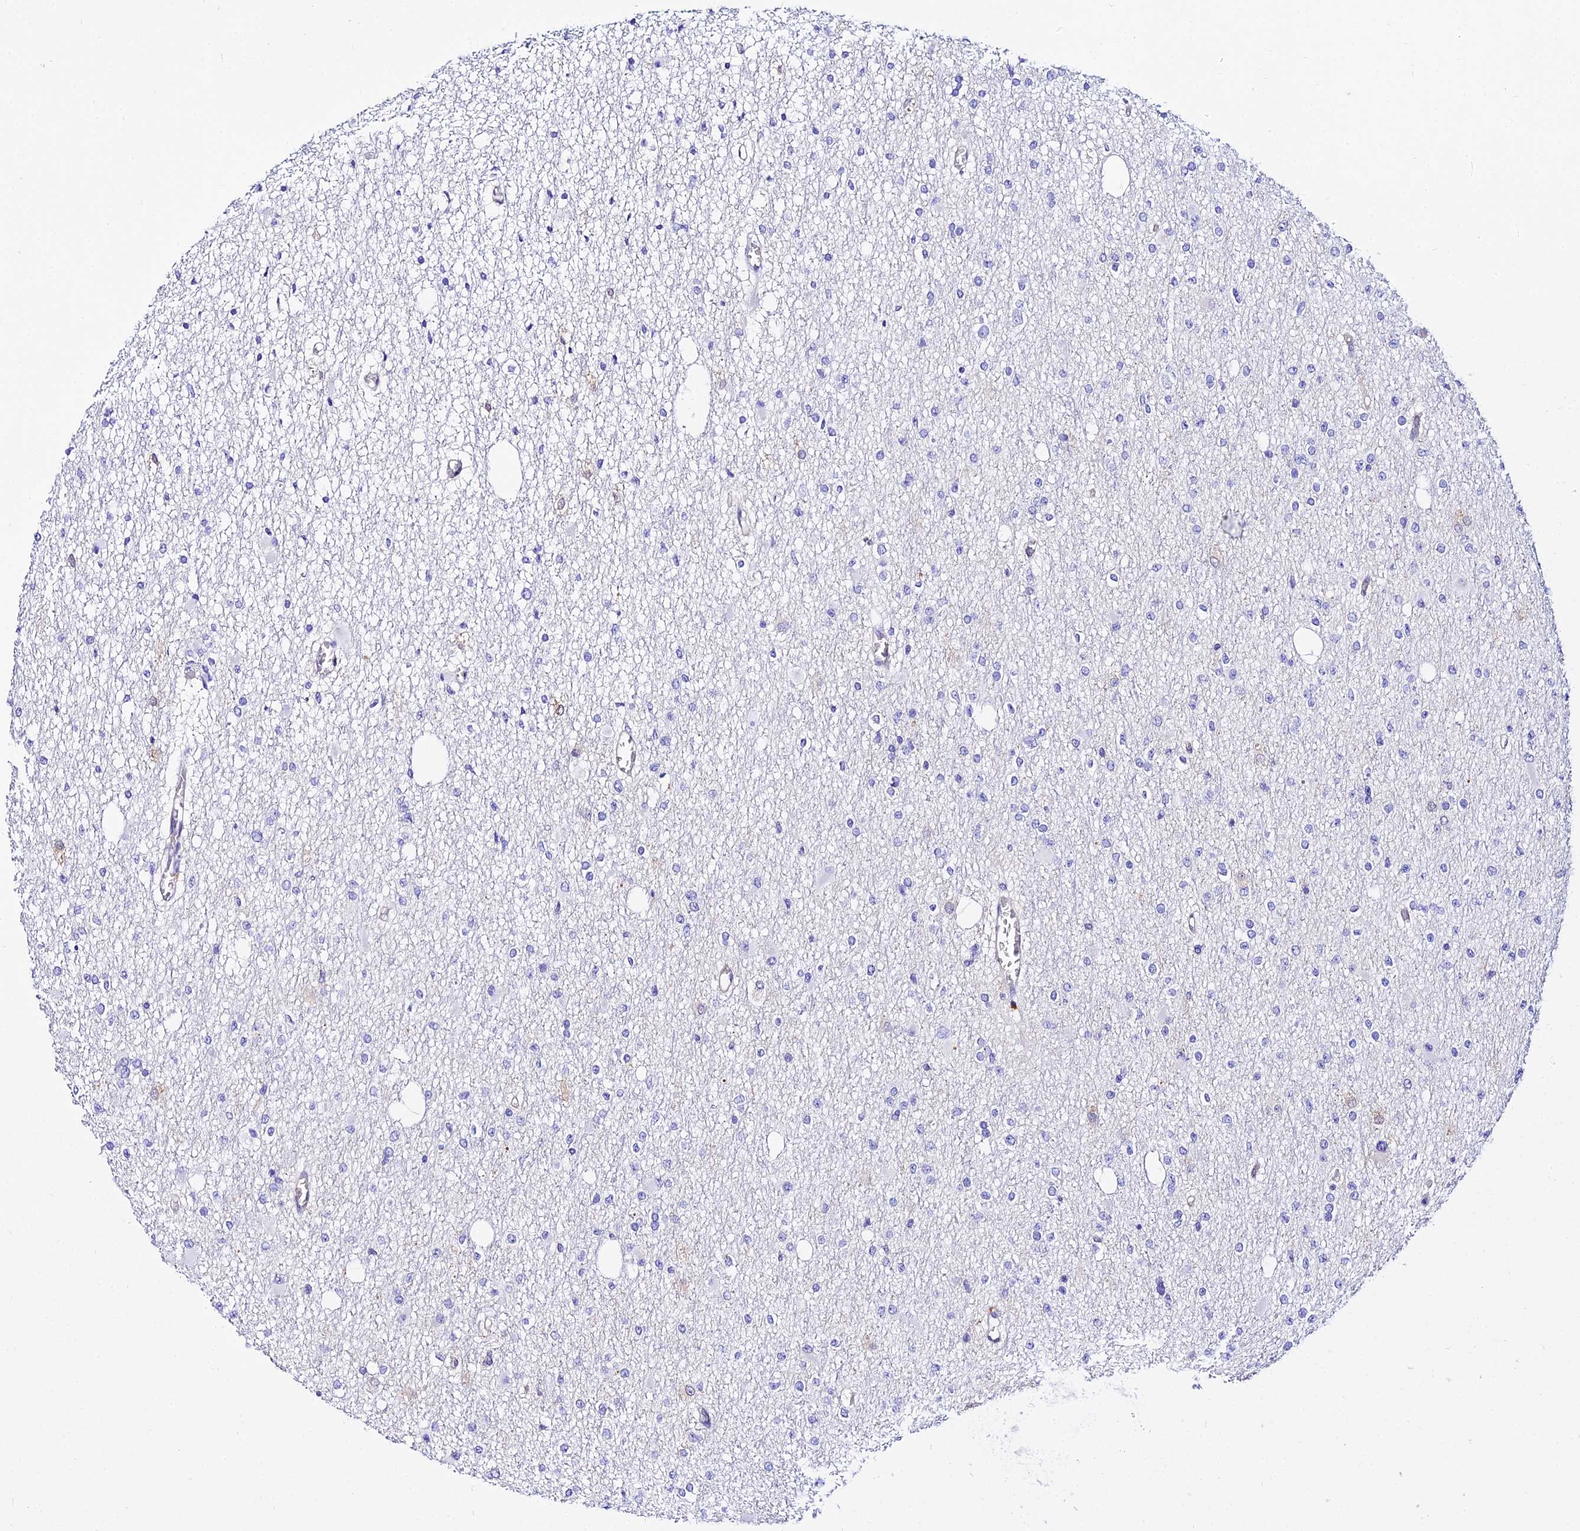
{"staining": {"intensity": "negative", "quantity": "none", "location": "none"}, "tissue": "glioma", "cell_type": "Tumor cells", "image_type": "cancer", "snomed": [{"axis": "morphology", "description": "Glioma, malignant, Low grade"}, {"axis": "topography", "description": "Brain"}], "caption": "Malignant glioma (low-grade) was stained to show a protein in brown. There is no significant staining in tumor cells. Brightfield microscopy of immunohistochemistry (IHC) stained with DAB (3,3'-diaminobenzidine) (brown) and hematoxylin (blue), captured at high magnification.", "gene": "S100A16", "patient": {"sex": "female", "age": 22}}